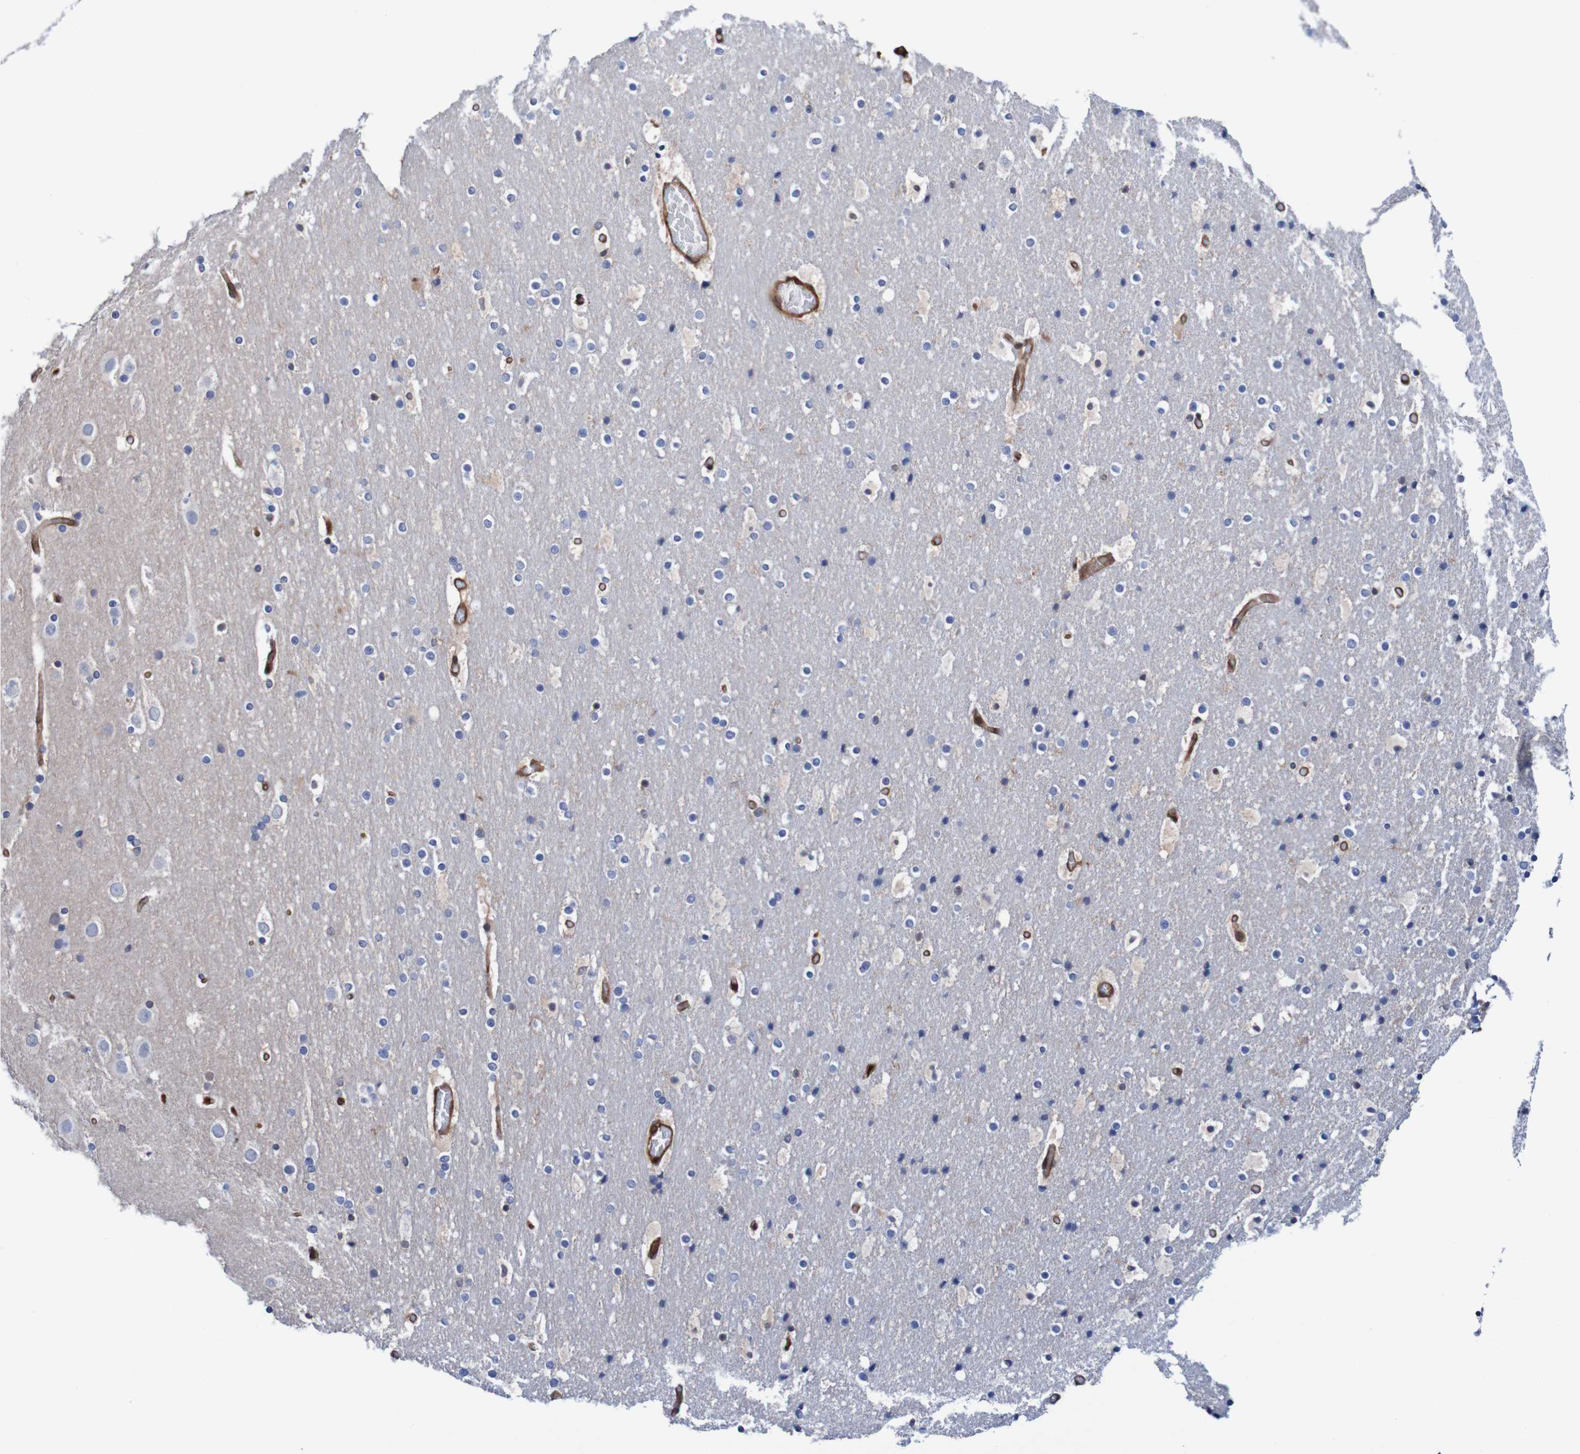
{"staining": {"intensity": "strong", "quantity": "25%-75%", "location": "cytoplasmic/membranous"}, "tissue": "cerebral cortex", "cell_type": "Endothelial cells", "image_type": "normal", "snomed": [{"axis": "morphology", "description": "Normal tissue, NOS"}, {"axis": "topography", "description": "Cerebral cortex"}], "caption": "Immunohistochemistry (IHC) micrograph of unremarkable human cerebral cortex stained for a protein (brown), which displays high levels of strong cytoplasmic/membranous expression in approximately 25%-75% of endothelial cells.", "gene": "RIGI", "patient": {"sex": "male", "age": 57}}